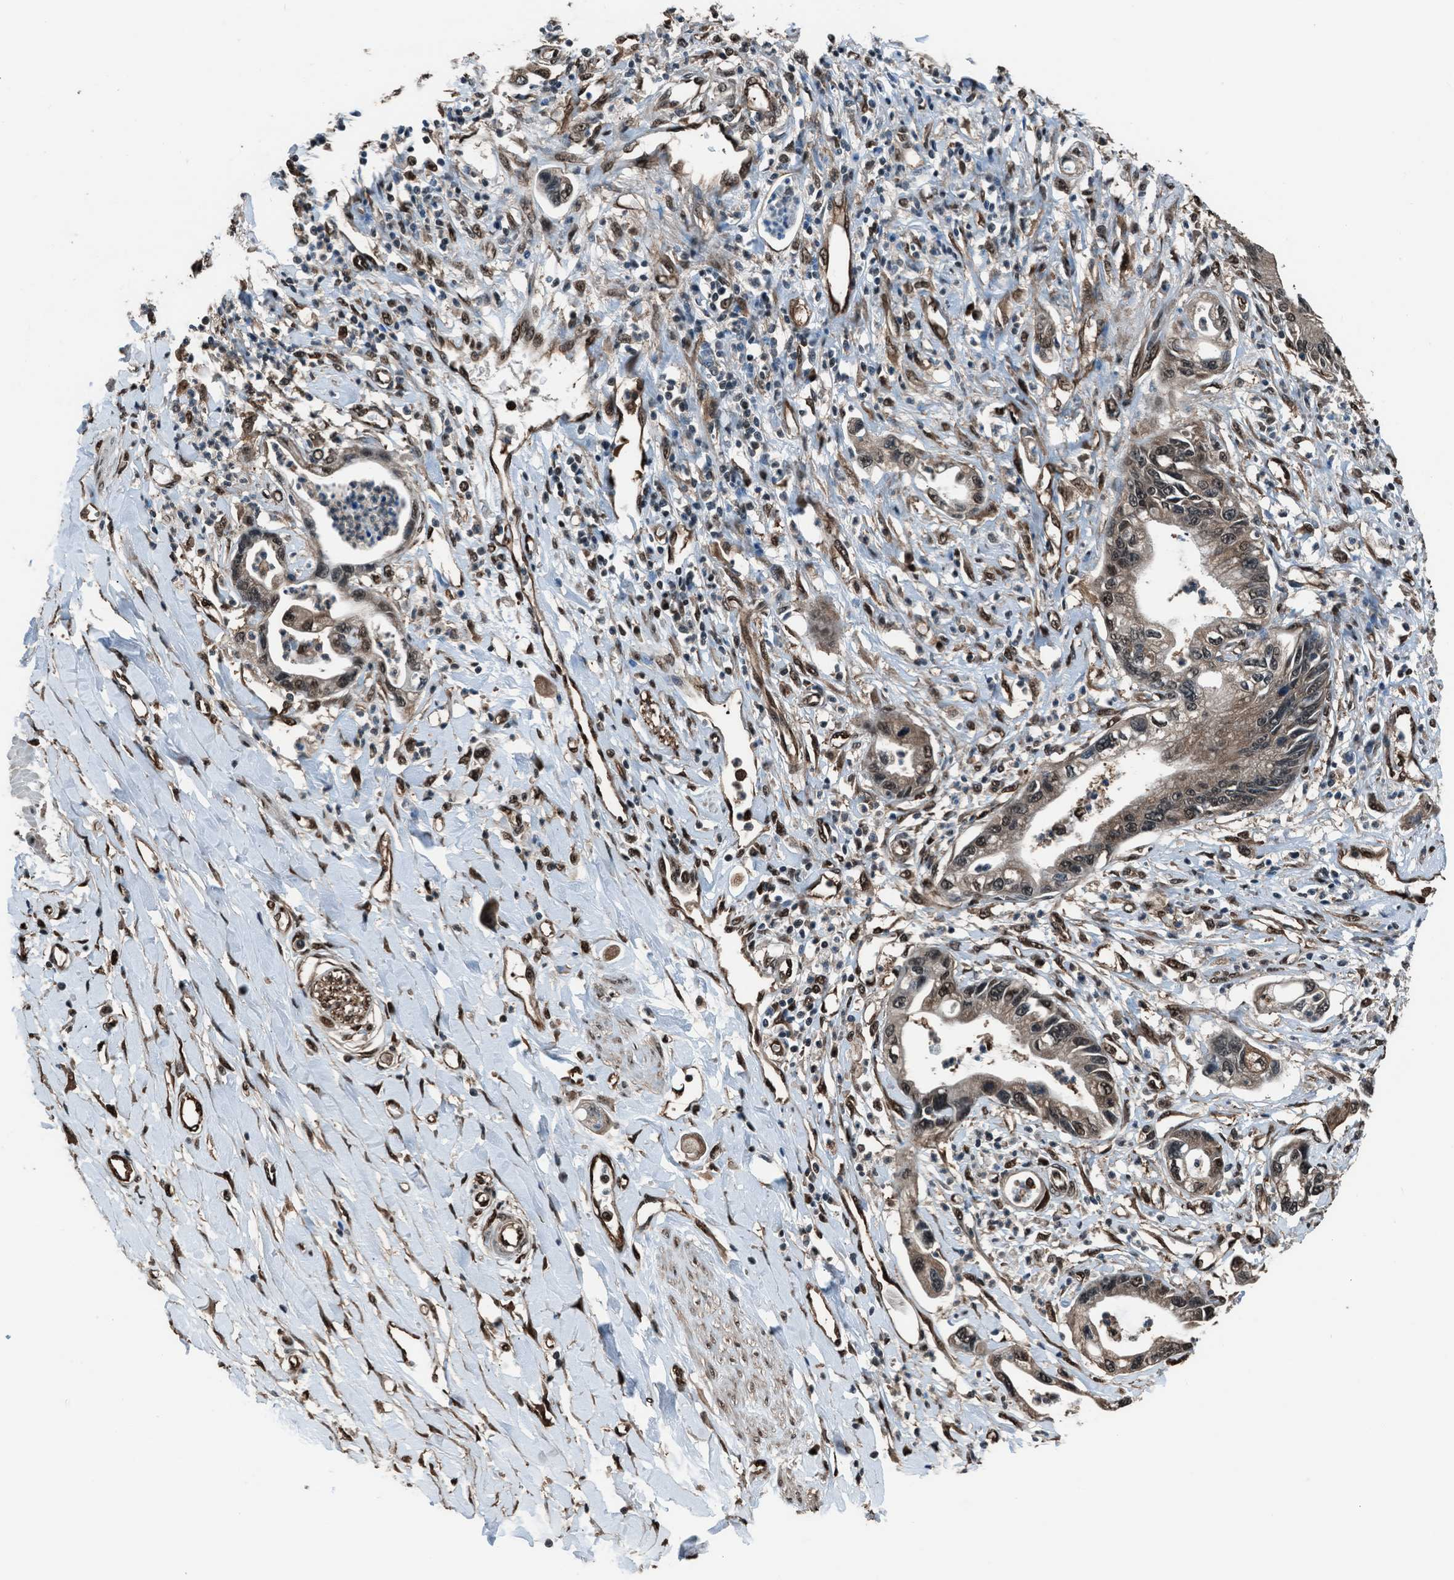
{"staining": {"intensity": "moderate", "quantity": ">75%", "location": "nuclear"}, "tissue": "pancreatic cancer", "cell_type": "Tumor cells", "image_type": "cancer", "snomed": [{"axis": "morphology", "description": "Adenocarcinoma, NOS"}, {"axis": "topography", "description": "Pancreas"}], "caption": "A histopathology image showing moderate nuclear positivity in approximately >75% of tumor cells in pancreatic cancer (adenocarcinoma), as visualized by brown immunohistochemical staining.", "gene": "YWHAG", "patient": {"sex": "male", "age": 56}}